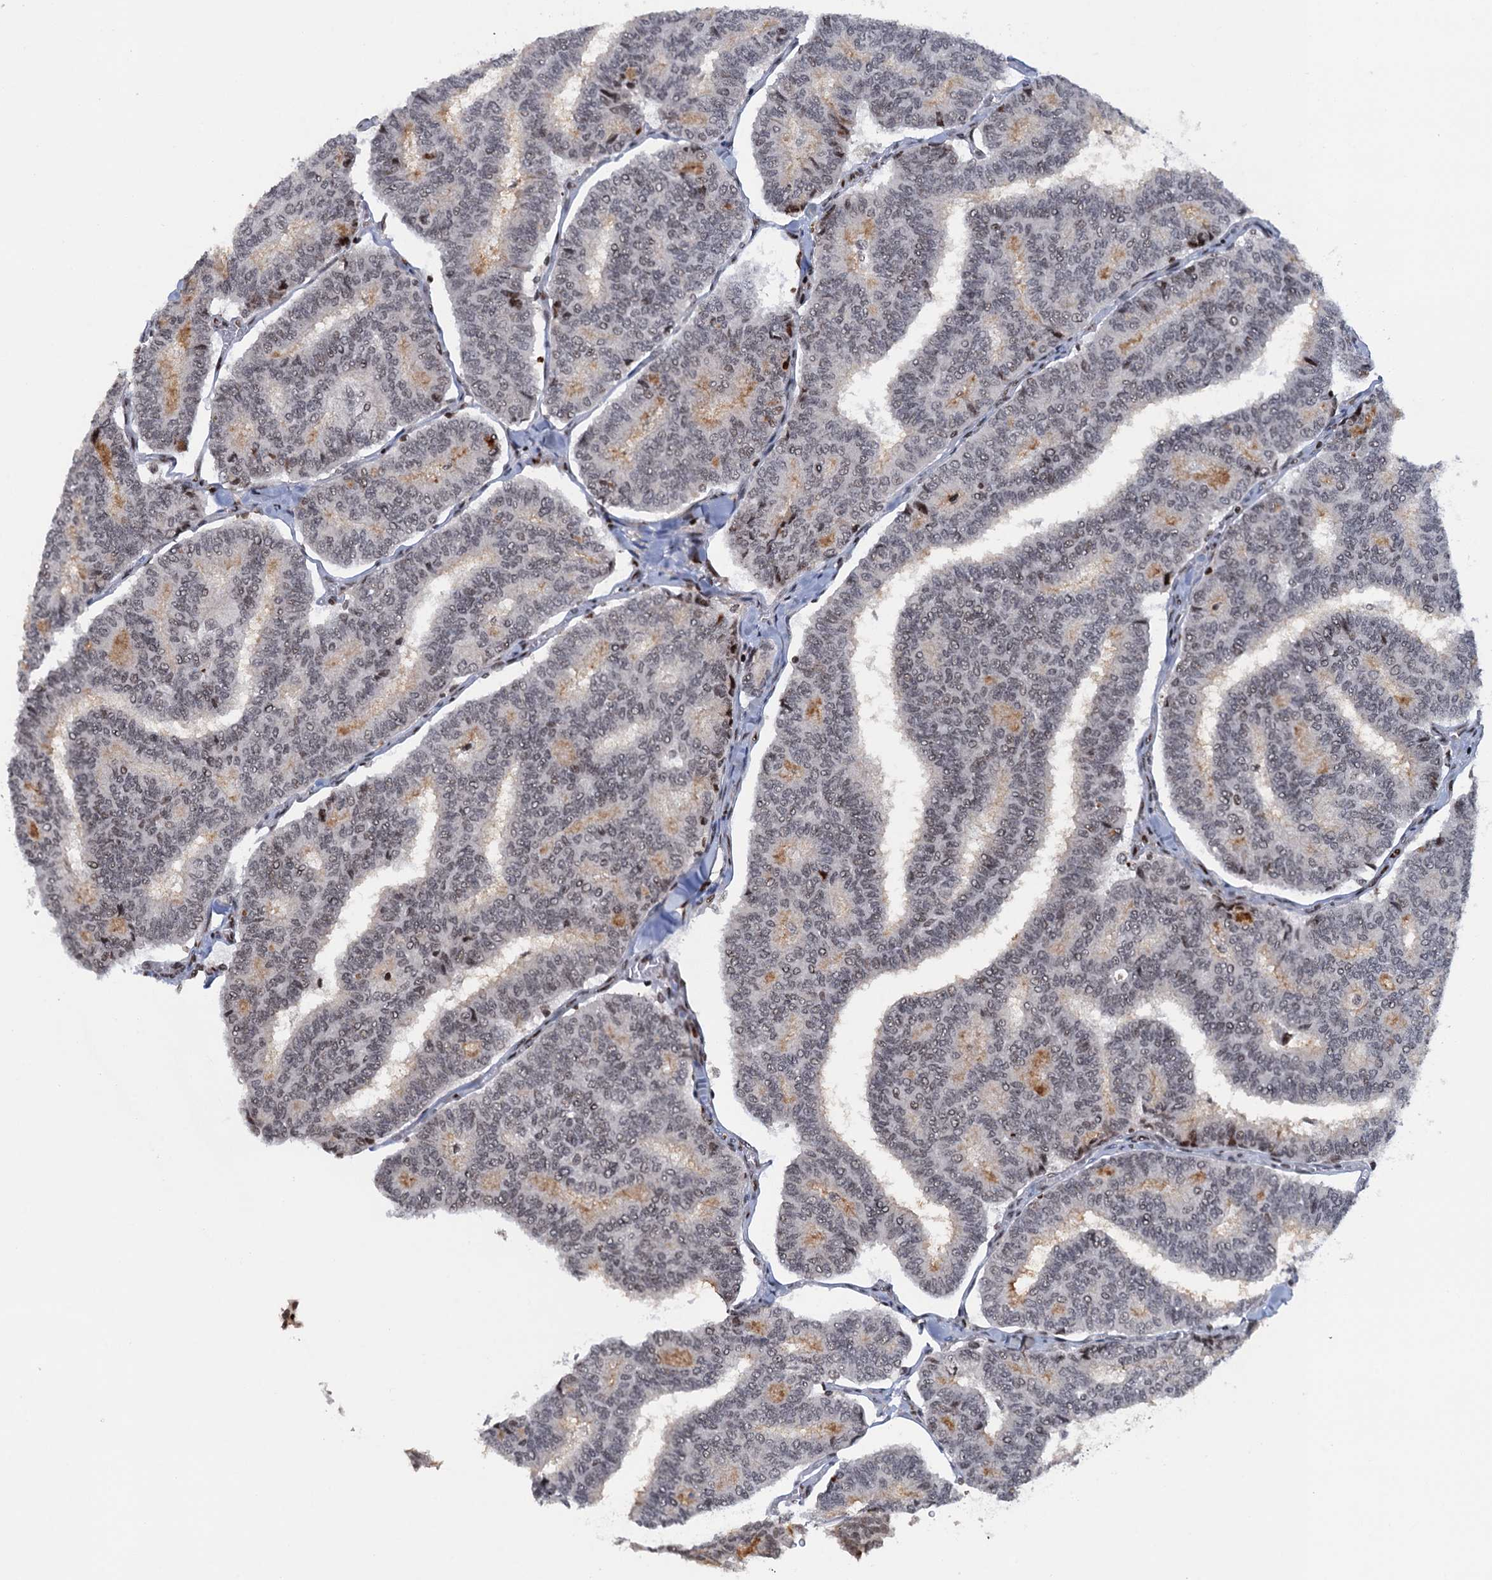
{"staining": {"intensity": "negative", "quantity": "none", "location": "none"}, "tissue": "thyroid cancer", "cell_type": "Tumor cells", "image_type": "cancer", "snomed": [{"axis": "morphology", "description": "Papillary adenocarcinoma, NOS"}, {"axis": "topography", "description": "Thyroid gland"}], "caption": "There is no significant staining in tumor cells of papillary adenocarcinoma (thyroid).", "gene": "FYB1", "patient": {"sex": "female", "age": 35}}